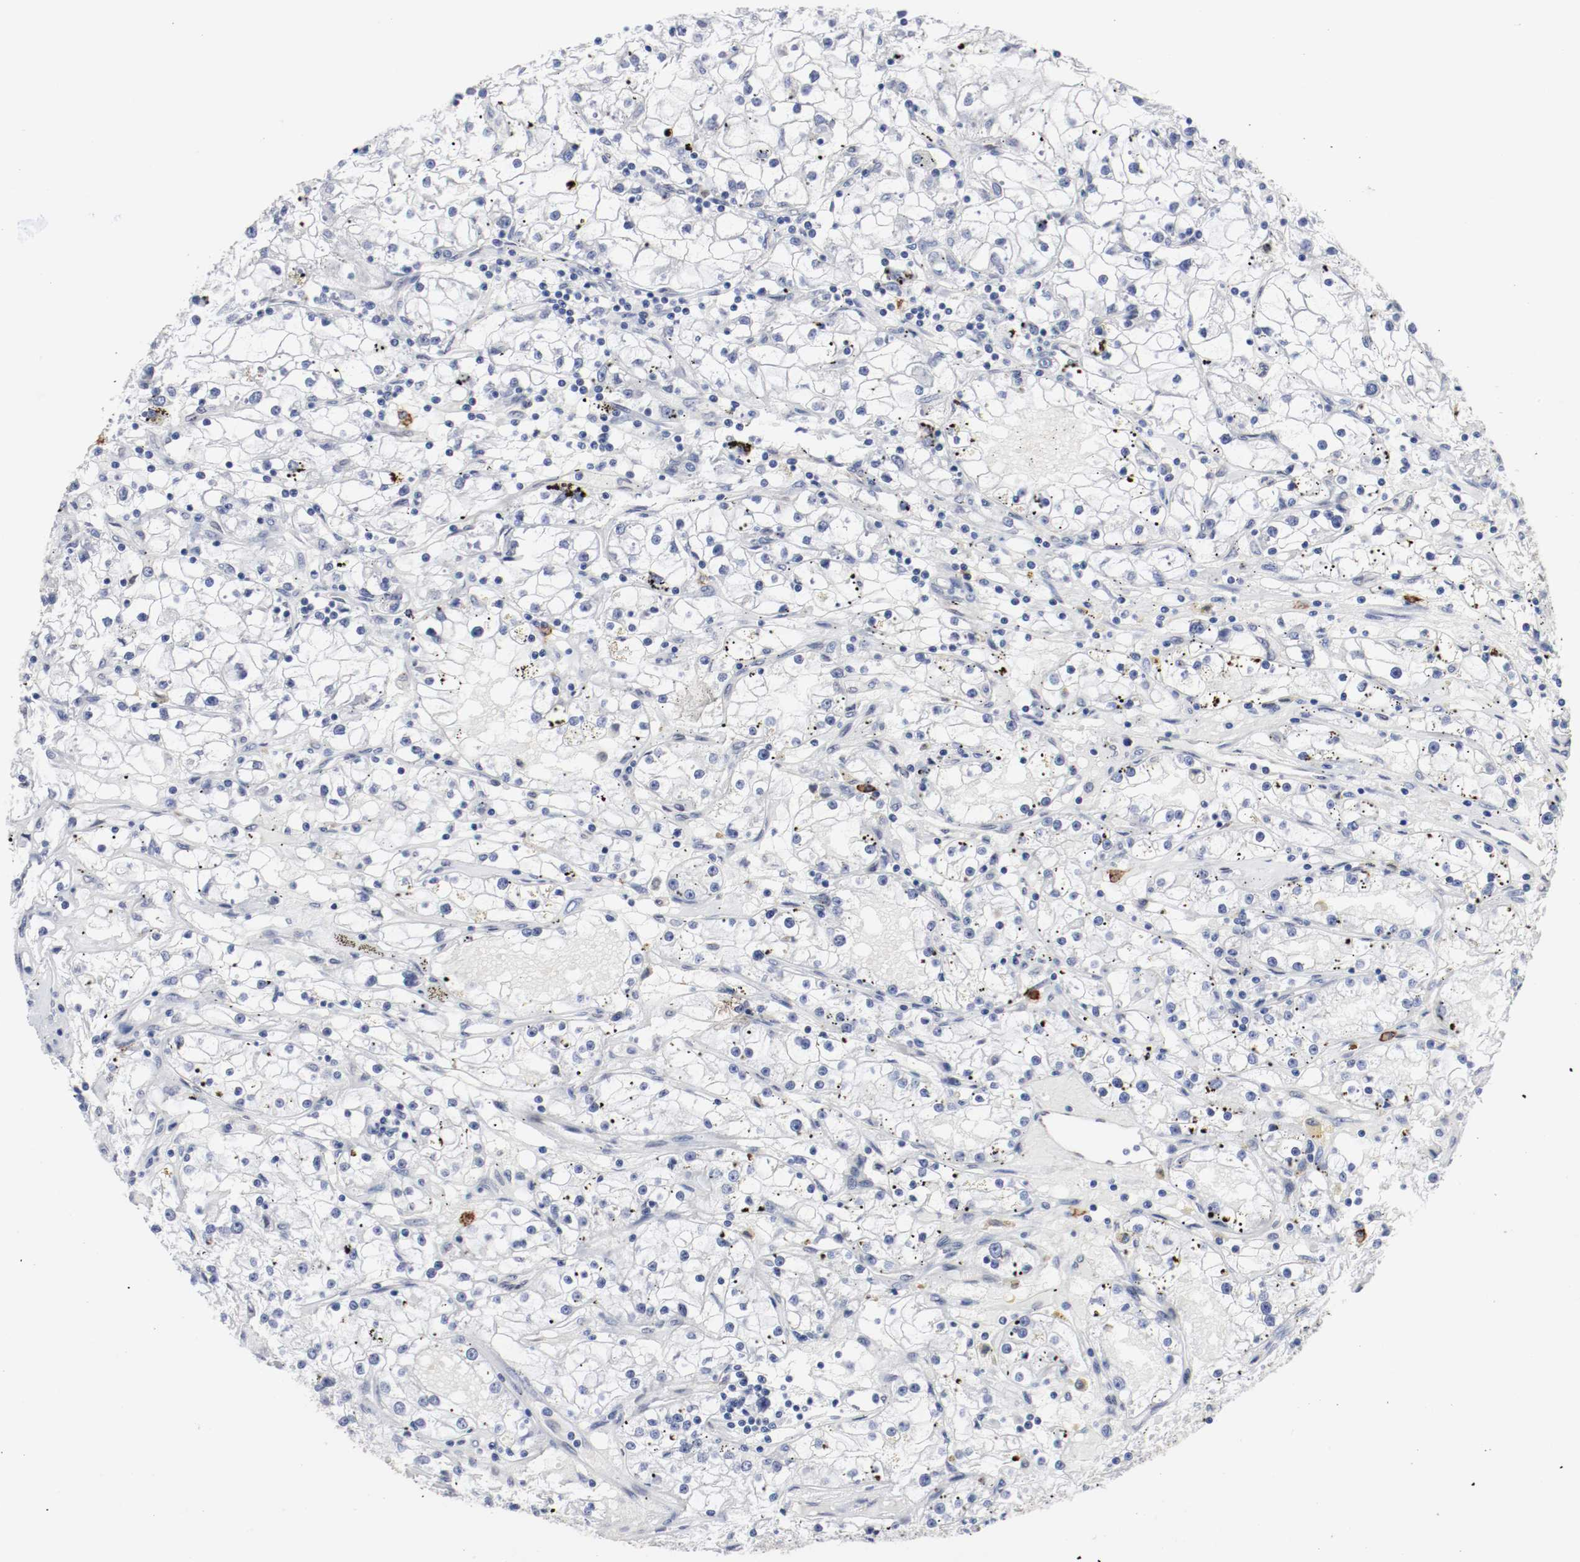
{"staining": {"intensity": "negative", "quantity": "none", "location": "none"}, "tissue": "renal cancer", "cell_type": "Tumor cells", "image_type": "cancer", "snomed": [{"axis": "morphology", "description": "Adenocarcinoma, NOS"}, {"axis": "topography", "description": "Kidney"}], "caption": "The immunohistochemistry photomicrograph has no significant staining in tumor cells of adenocarcinoma (renal) tissue.", "gene": "KIT", "patient": {"sex": "male", "age": 56}}